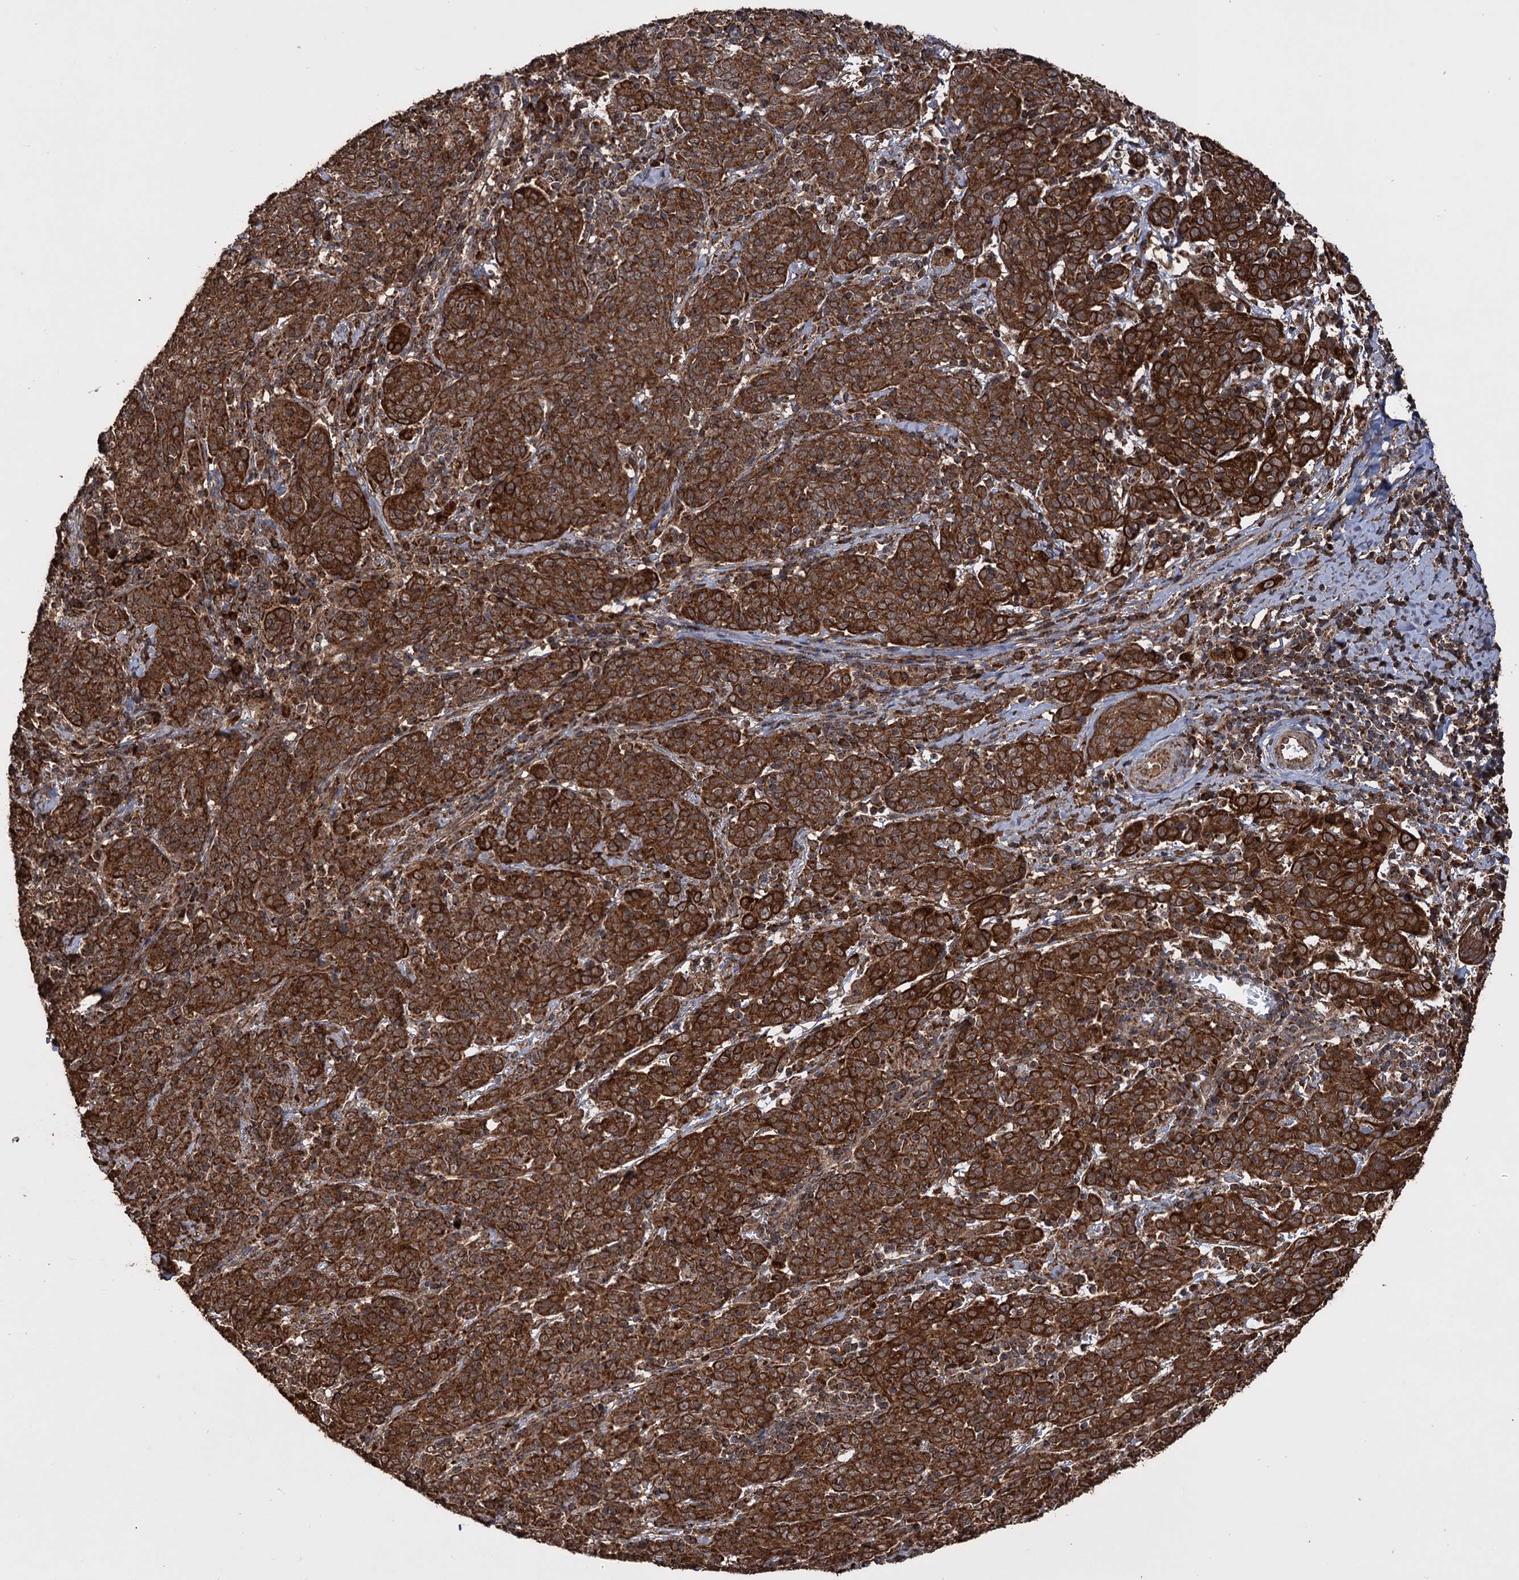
{"staining": {"intensity": "strong", "quantity": ">75%", "location": "cytoplasmic/membranous"}, "tissue": "cervical cancer", "cell_type": "Tumor cells", "image_type": "cancer", "snomed": [{"axis": "morphology", "description": "Squamous cell carcinoma, NOS"}, {"axis": "topography", "description": "Cervix"}], "caption": "This micrograph shows immunohistochemistry staining of squamous cell carcinoma (cervical), with high strong cytoplasmic/membranous expression in about >75% of tumor cells.", "gene": "IPO4", "patient": {"sex": "female", "age": 67}}